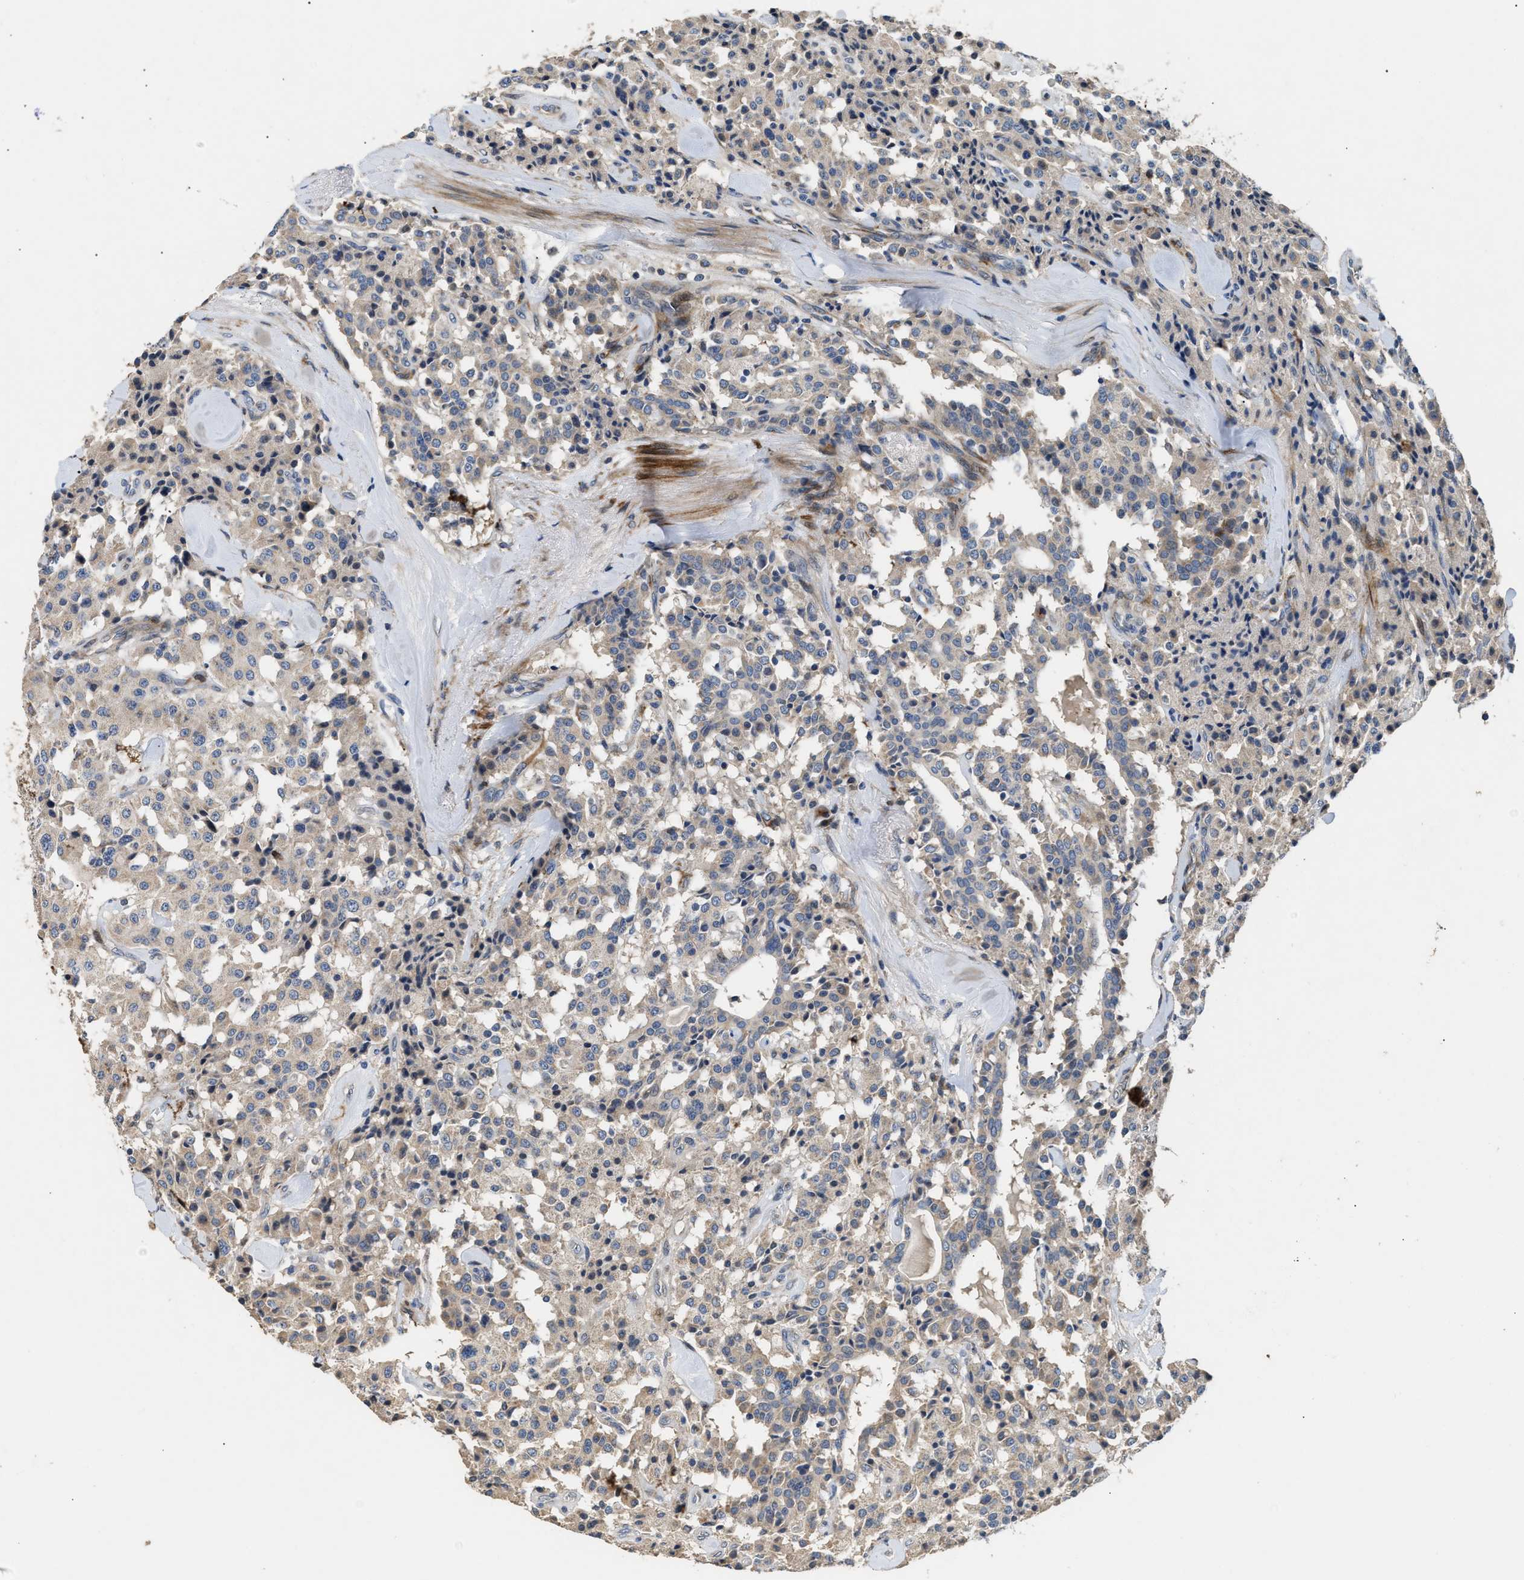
{"staining": {"intensity": "negative", "quantity": "none", "location": "none"}, "tissue": "carcinoid", "cell_type": "Tumor cells", "image_type": "cancer", "snomed": [{"axis": "morphology", "description": "Carcinoid, malignant, NOS"}, {"axis": "topography", "description": "Lung"}], "caption": "This is an IHC photomicrograph of human carcinoid (malignant). There is no staining in tumor cells.", "gene": "IL17RC", "patient": {"sex": "male", "age": 30}}